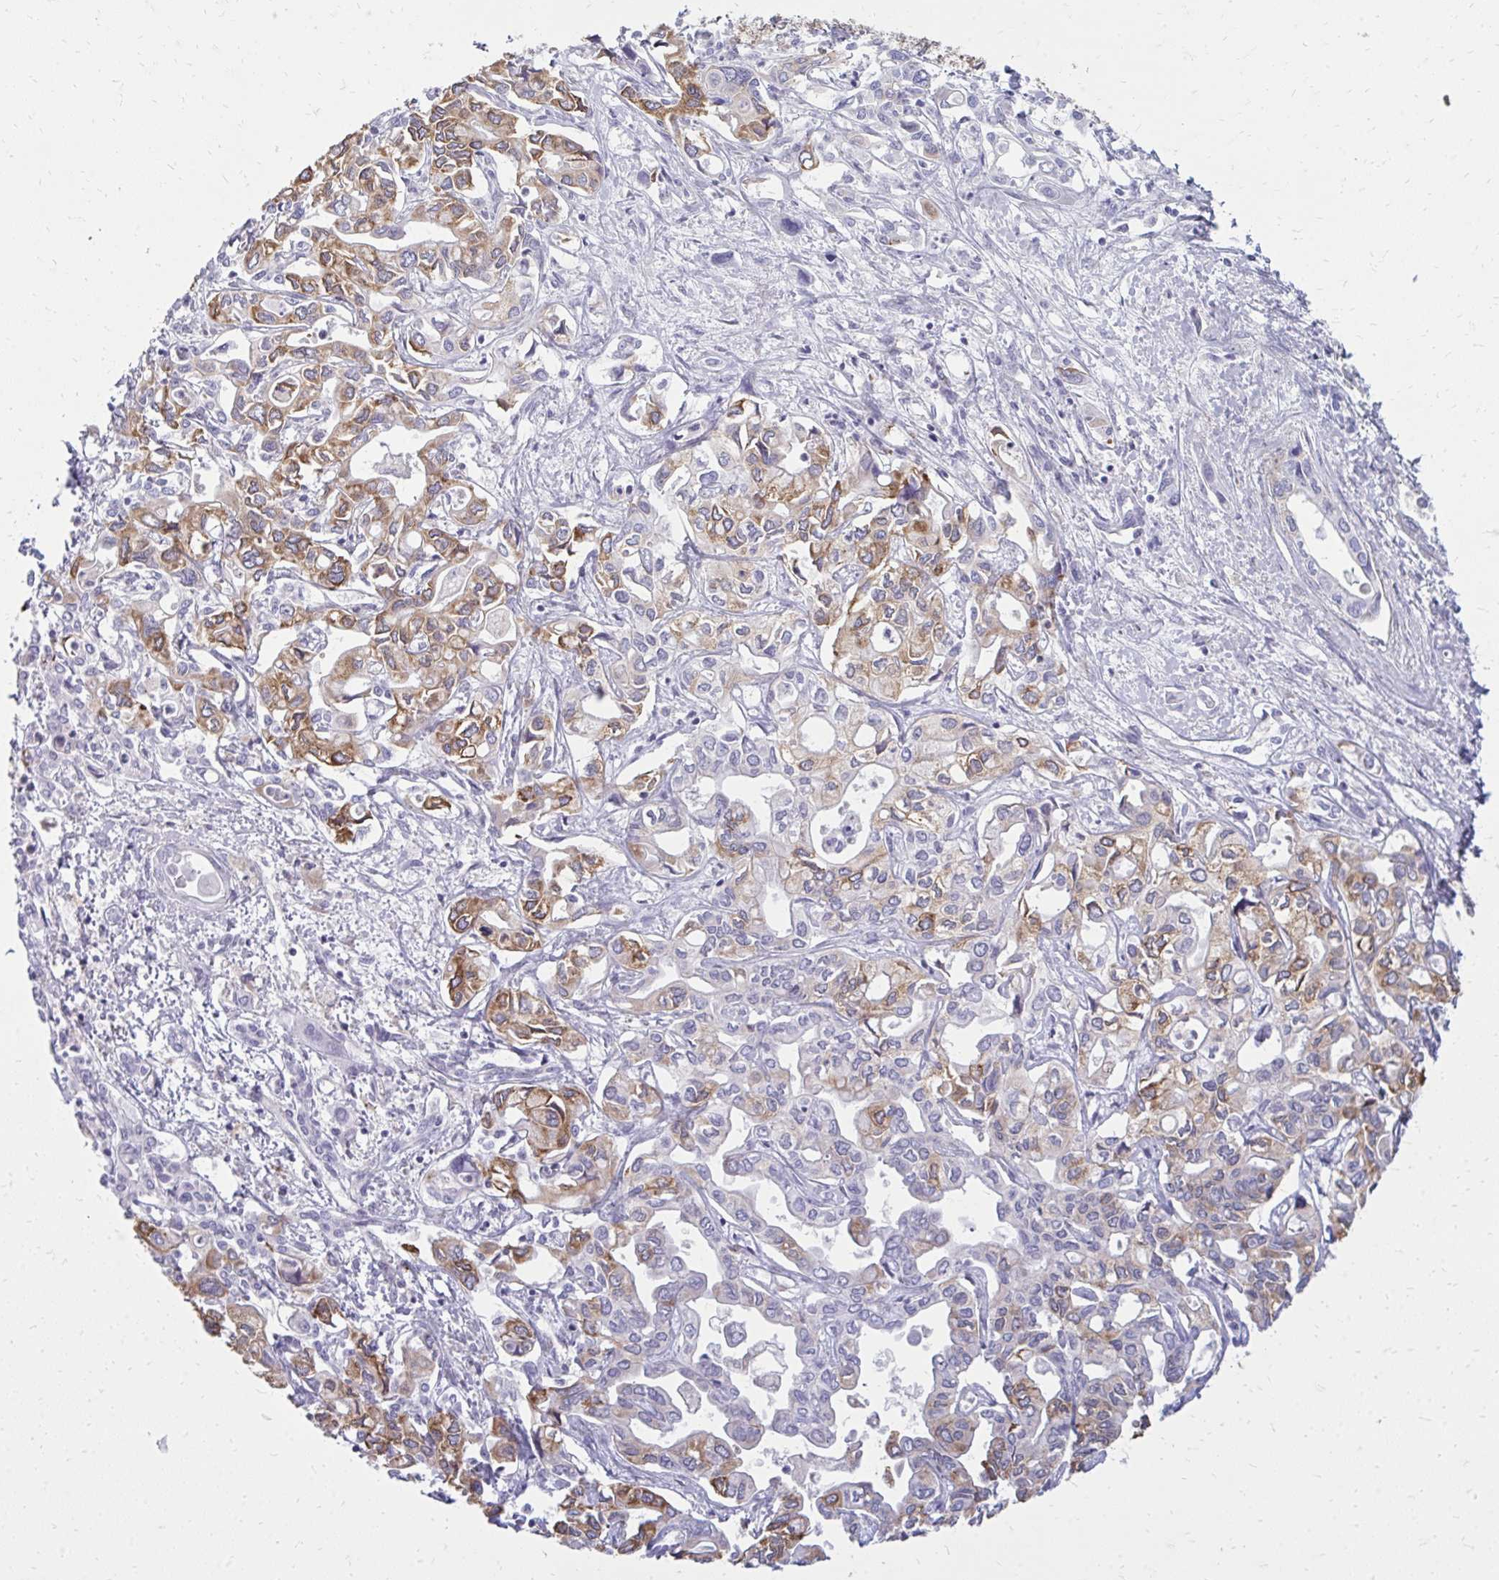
{"staining": {"intensity": "moderate", "quantity": "25%-75%", "location": "cytoplasmic/membranous"}, "tissue": "liver cancer", "cell_type": "Tumor cells", "image_type": "cancer", "snomed": [{"axis": "morphology", "description": "Cholangiocarcinoma"}, {"axis": "topography", "description": "Liver"}], "caption": "Immunohistochemistry (IHC) (DAB (3,3'-diaminobenzidine)) staining of liver cancer (cholangiocarcinoma) reveals moderate cytoplasmic/membranous protein expression in approximately 25%-75% of tumor cells.", "gene": "ASAP1", "patient": {"sex": "female", "age": 64}}